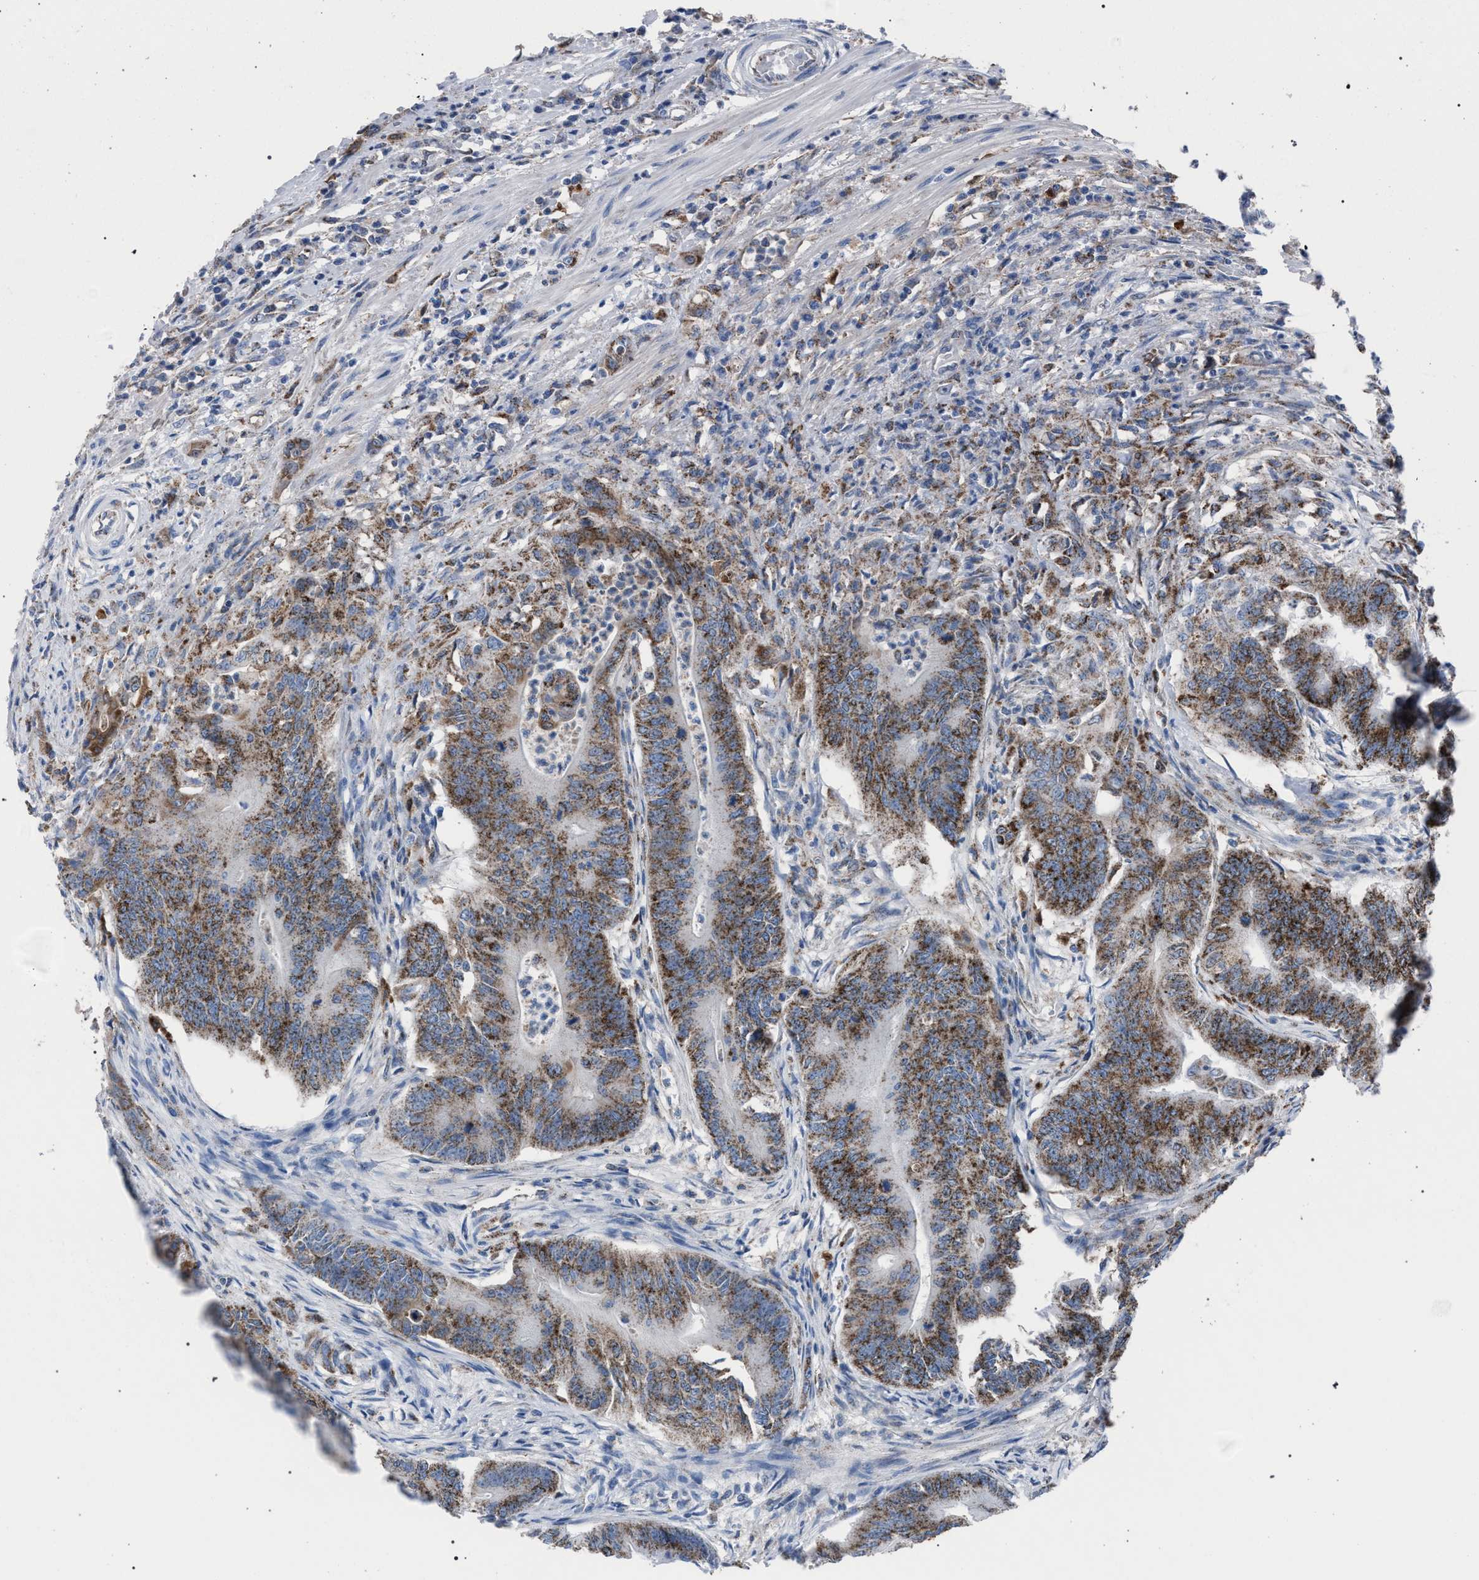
{"staining": {"intensity": "strong", "quantity": ">75%", "location": "cytoplasmic/membranous"}, "tissue": "colorectal cancer", "cell_type": "Tumor cells", "image_type": "cancer", "snomed": [{"axis": "morphology", "description": "Adenoma, NOS"}, {"axis": "morphology", "description": "Adenocarcinoma, NOS"}, {"axis": "topography", "description": "Colon"}], "caption": "Protein staining of colorectal cancer tissue shows strong cytoplasmic/membranous expression in approximately >75% of tumor cells.", "gene": "HSD17B4", "patient": {"sex": "male", "age": 79}}